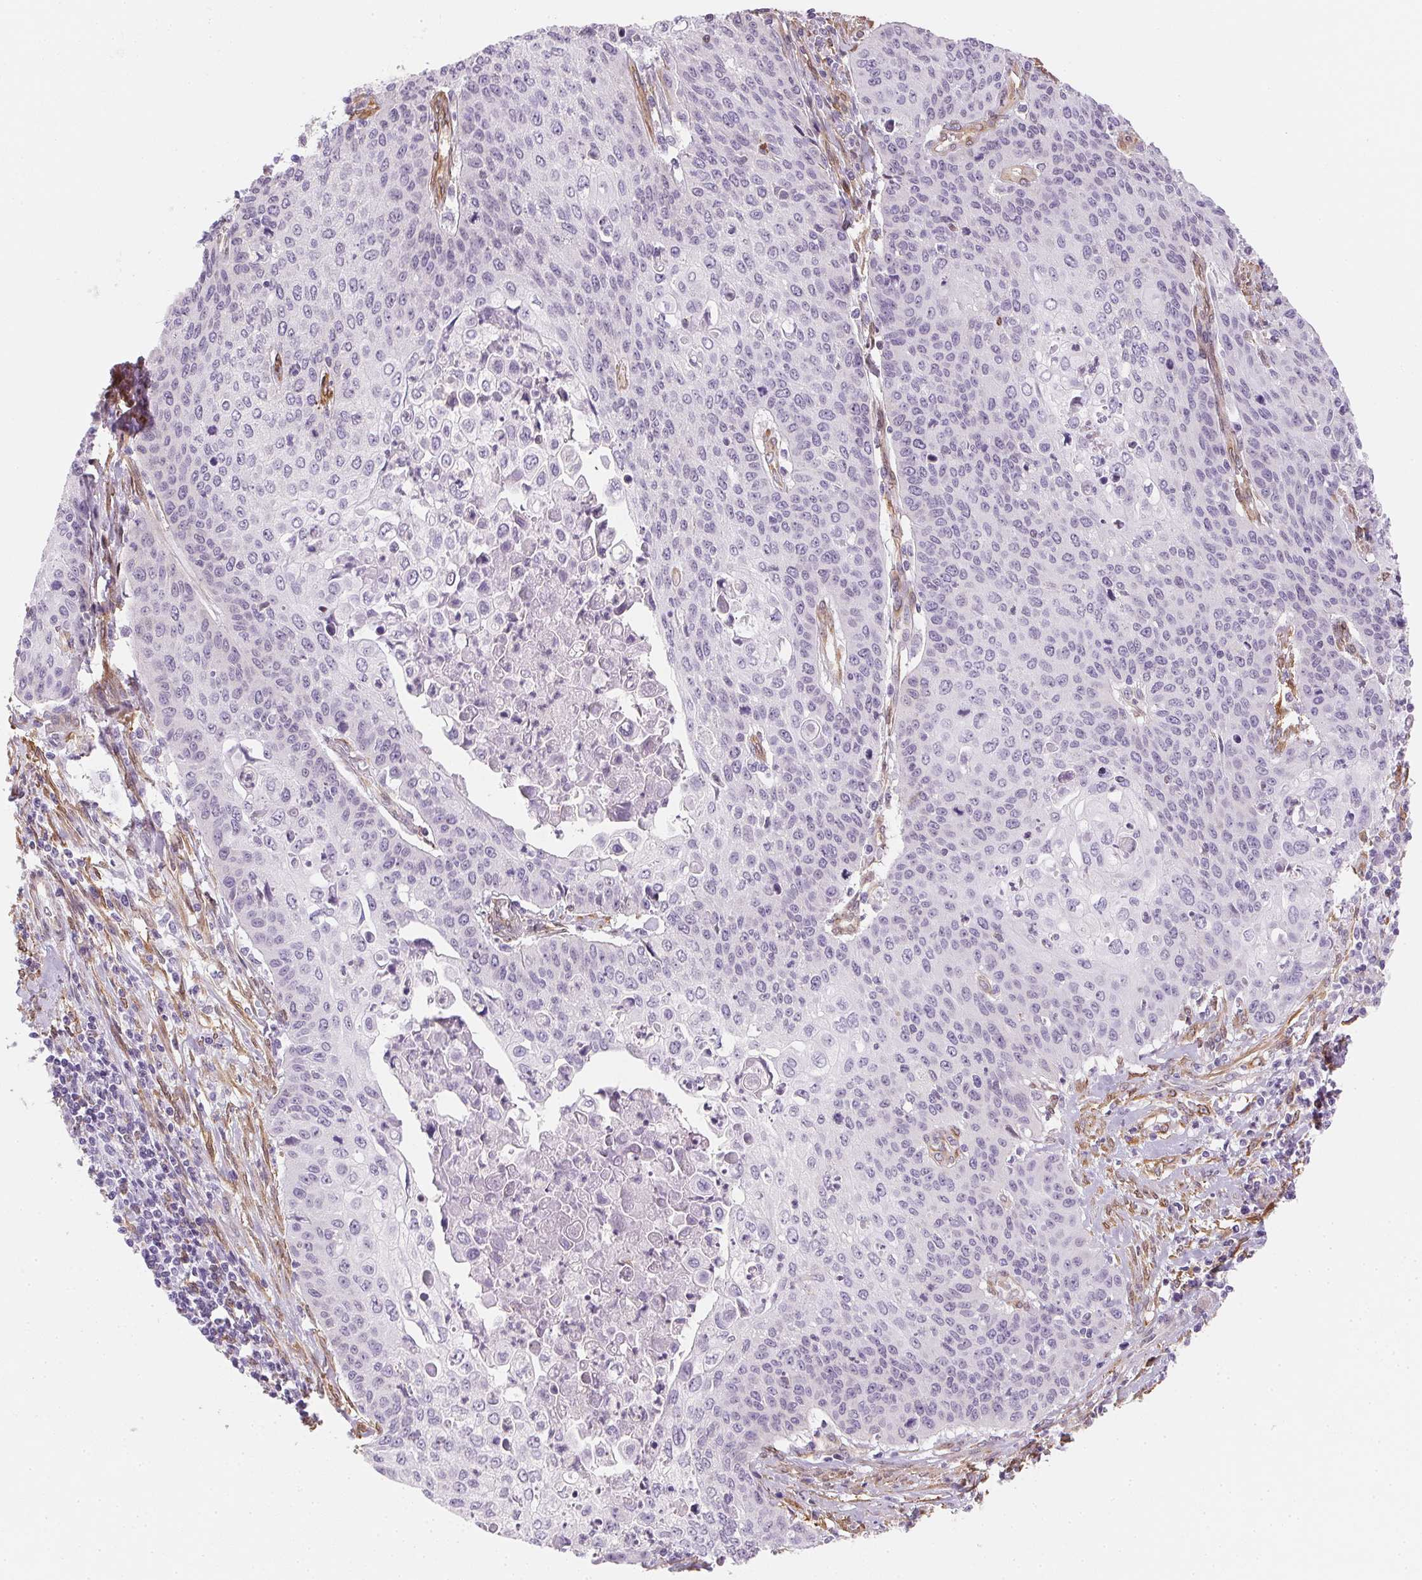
{"staining": {"intensity": "negative", "quantity": "none", "location": "none"}, "tissue": "cervical cancer", "cell_type": "Tumor cells", "image_type": "cancer", "snomed": [{"axis": "morphology", "description": "Squamous cell carcinoma, NOS"}, {"axis": "topography", "description": "Cervix"}], "caption": "Histopathology image shows no protein positivity in tumor cells of cervical squamous cell carcinoma tissue.", "gene": "RSBN1", "patient": {"sex": "female", "age": 65}}